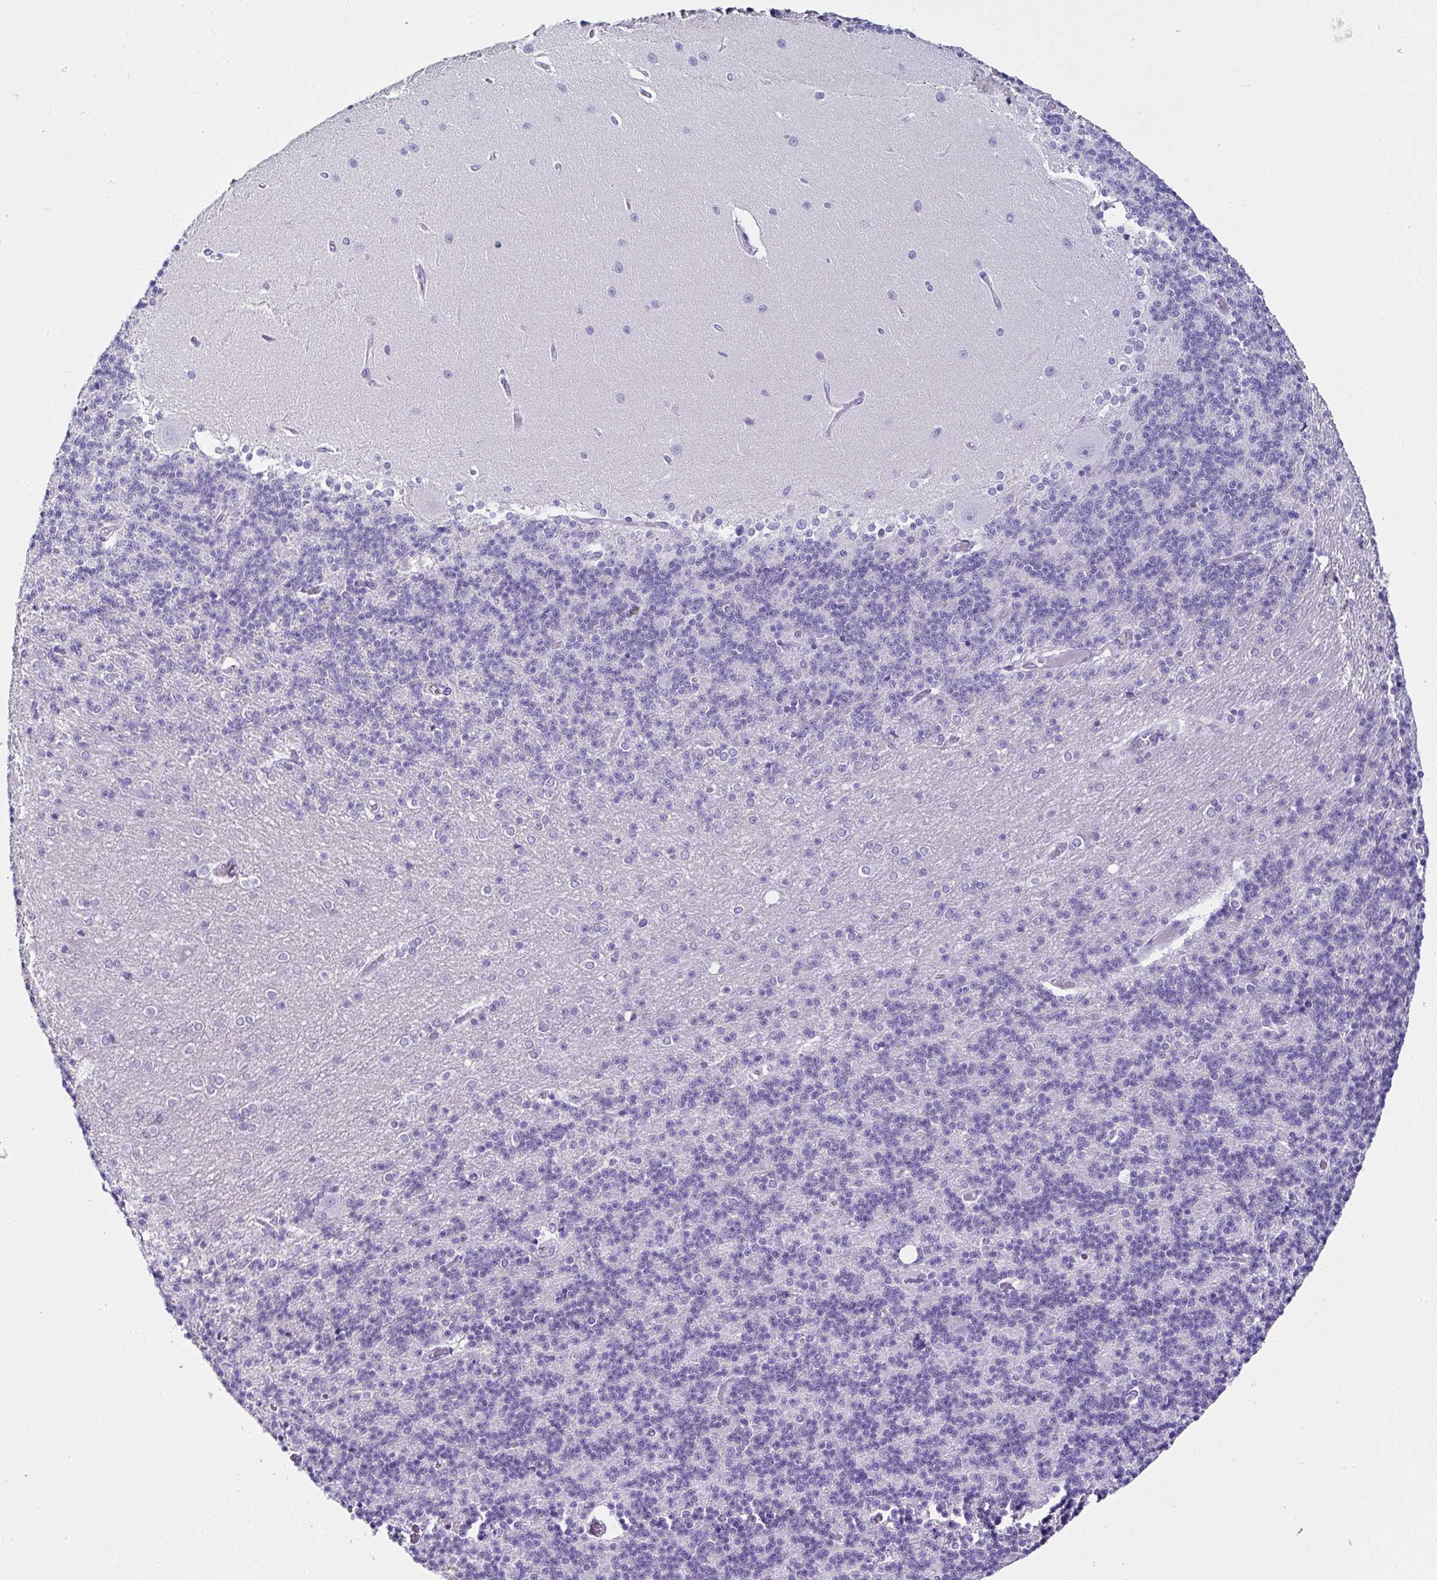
{"staining": {"intensity": "negative", "quantity": "none", "location": "none"}, "tissue": "cerebellum", "cell_type": "Cells in granular layer", "image_type": "normal", "snomed": [{"axis": "morphology", "description": "Normal tissue, NOS"}, {"axis": "topography", "description": "Cerebellum"}], "caption": "Immunohistochemistry (IHC) micrograph of benign cerebellum stained for a protein (brown), which demonstrates no positivity in cells in granular layer. (Stains: DAB immunohistochemistry with hematoxylin counter stain, Microscopy: brightfield microscopy at high magnification).", "gene": "SERPINB3", "patient": {"sex": "female", "age": 54}}